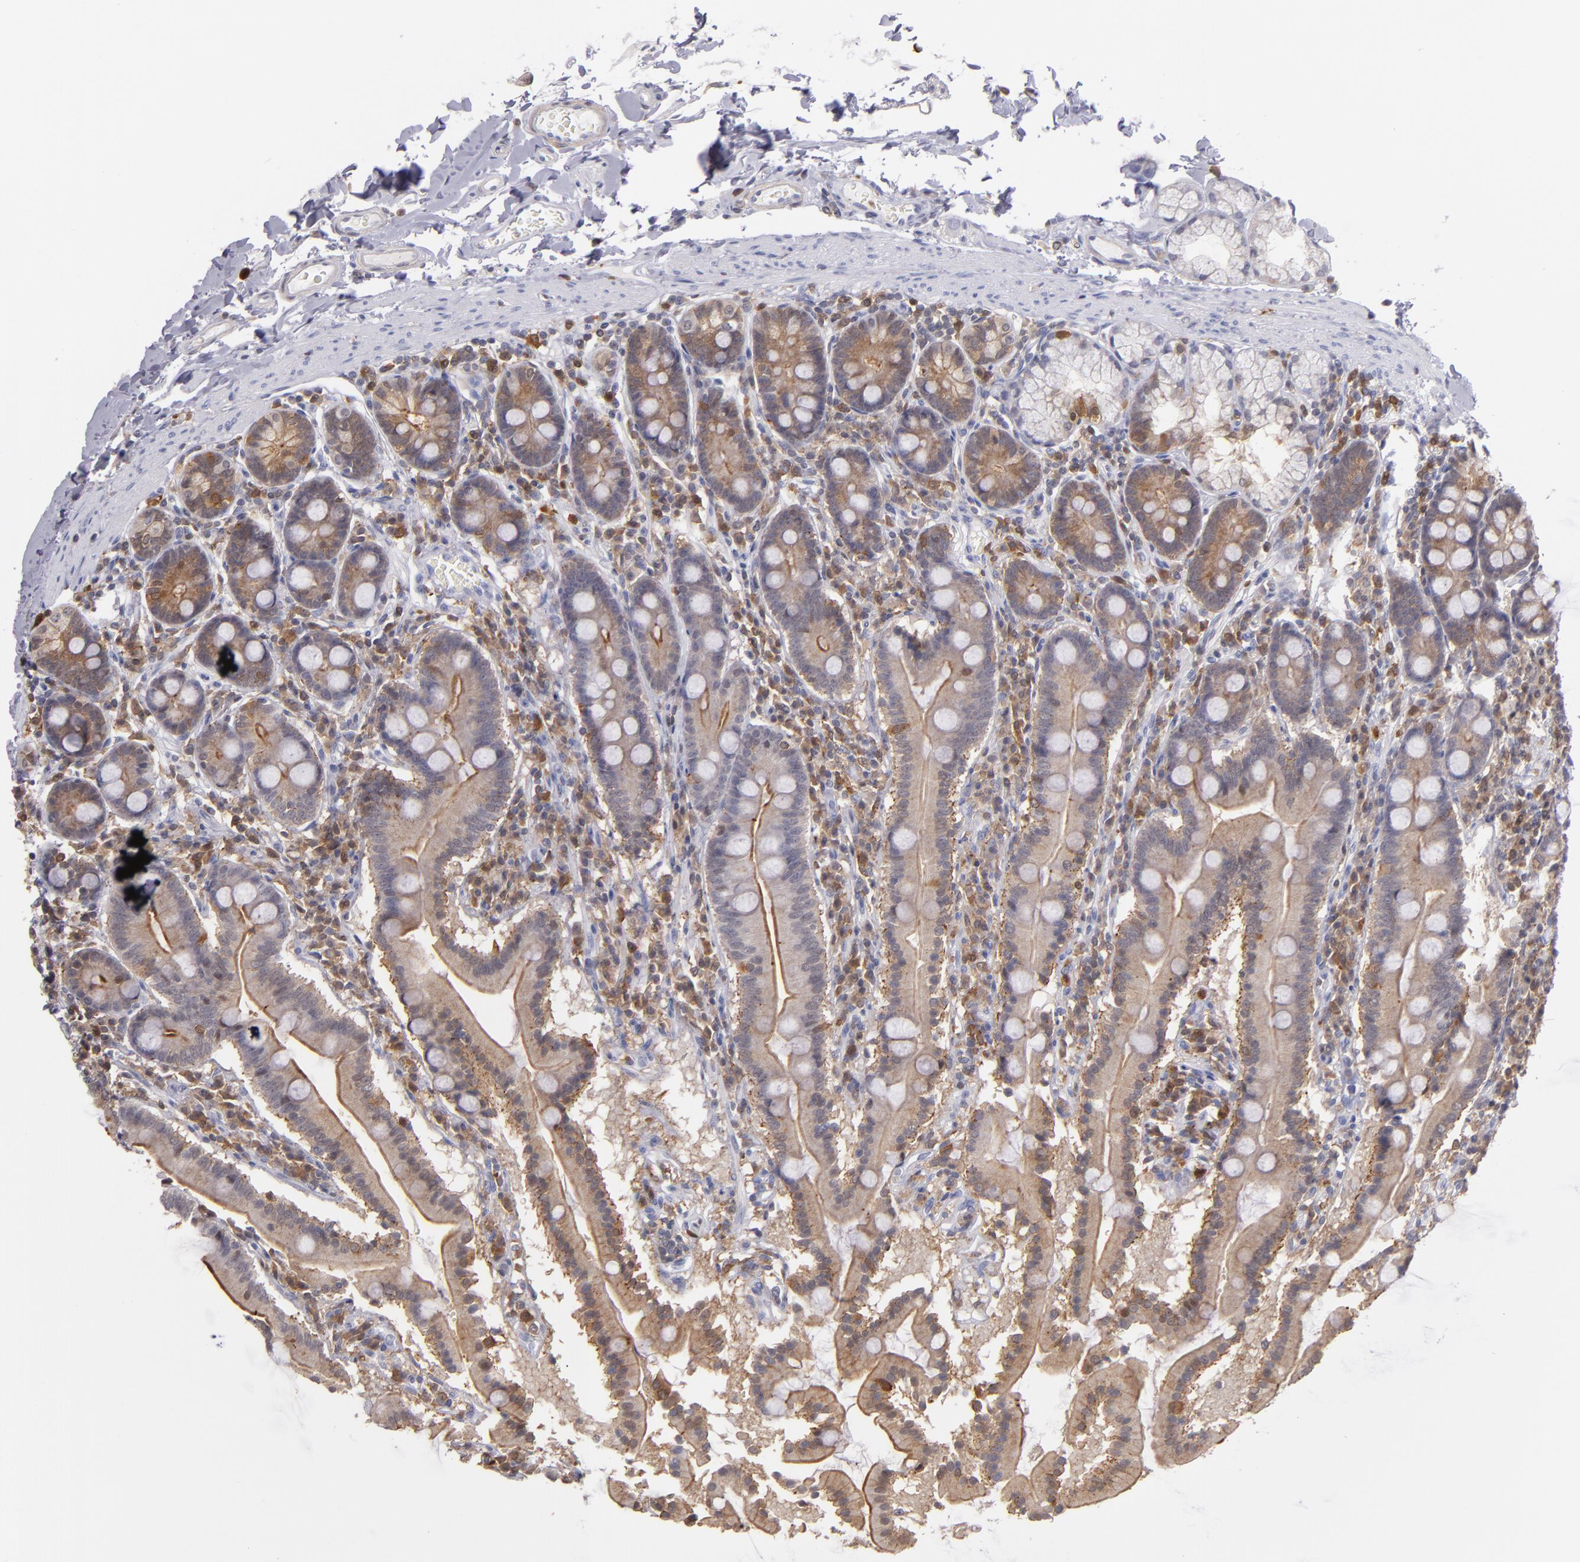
{"staining": {"intensity": "moderate", "quantity": ">75%", "location": "cytoplasmic/membranous"}, "tissue": "duodenum", "cell_type": "Glandular cells", "image_type": "normal", "snomed": [{"axis": "morphology", "description": "Normal tissue, NOS"}, {"axis": "topography", "description": "Duodenum"}], "caption": "There is medium levels of moderate cytoplasmic/membranous staining in glandular cells of unremarkable duodenum, as demonstrated by immunohistochemical staining (brown color).", "gene": "PRKCD", "patient": {"sex": "male", "age": 50}}